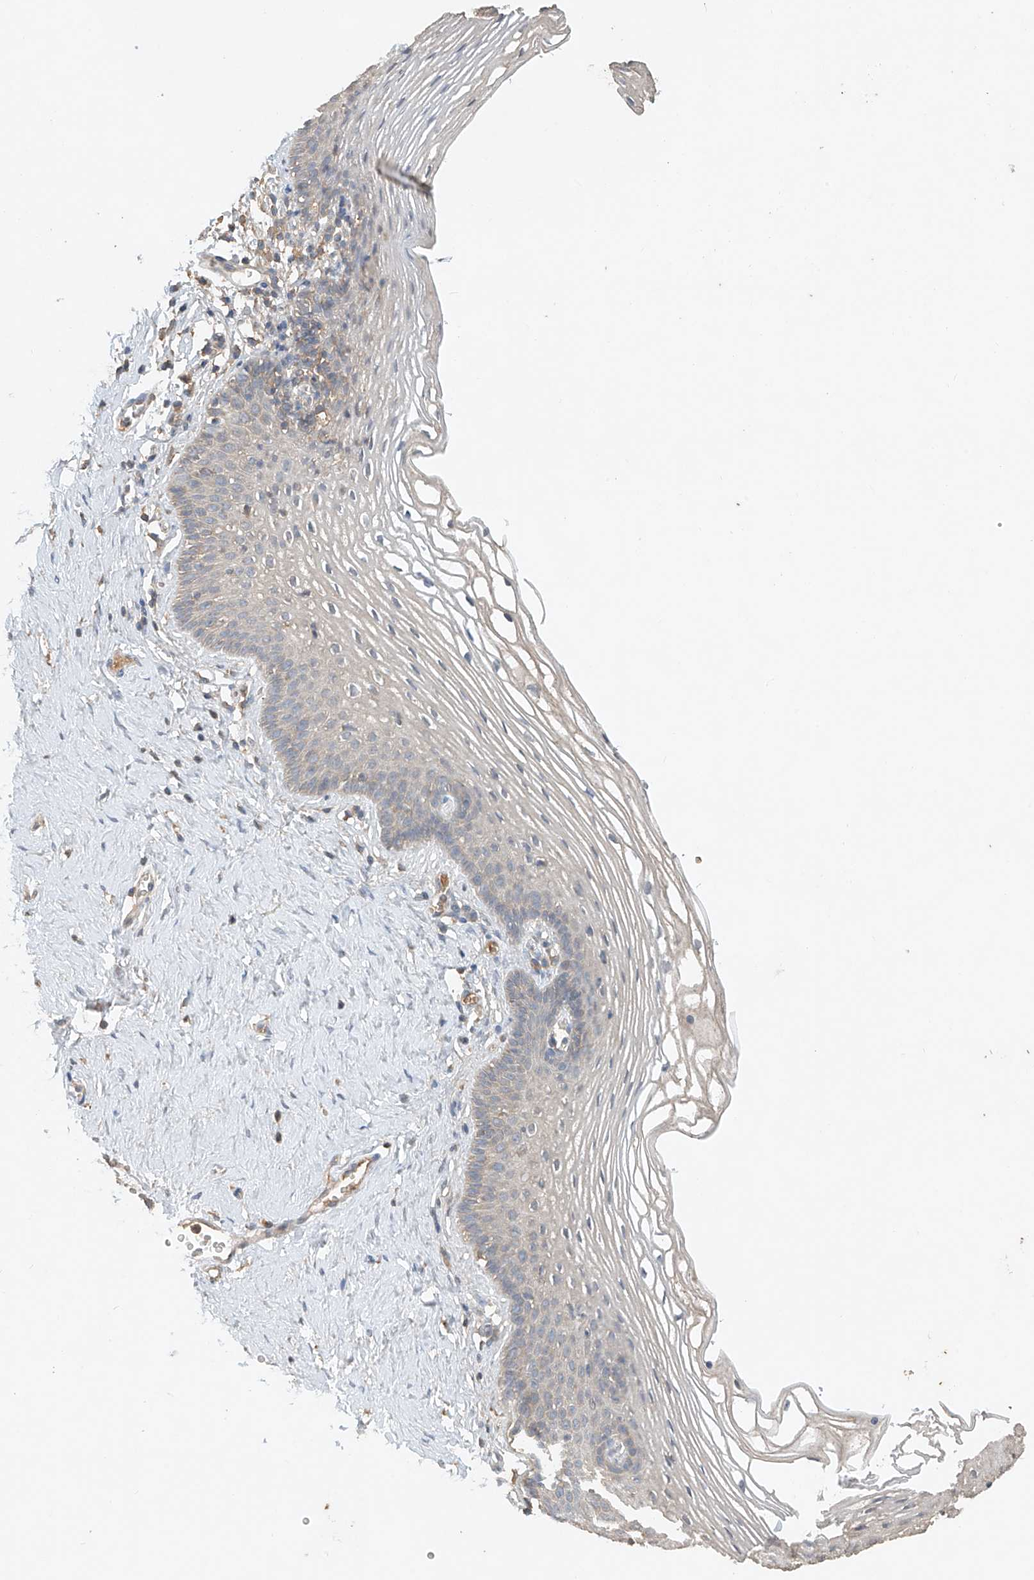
{"staining": {"intensity": "weak", "quantity": "<25%", "location": "cytoplasmic/membranous"}, "tissue": "vagina", "cell_type": "Squamous epithelial cells", "image_type": "normal", "snomed": [{"axis": "morphology", "description": "Normal tissue, NOS"}, {"axis": "topography", "description": "Vagina"}], "caption": "IHC of benign vagina displays no staining in squamous epithelial cells. (DAB (3,3'-diaminobenzidine) IHC with hematoxylin counter stain).", "gene": "GNB1L", "patient": {"sex": "female", "age": 32}}